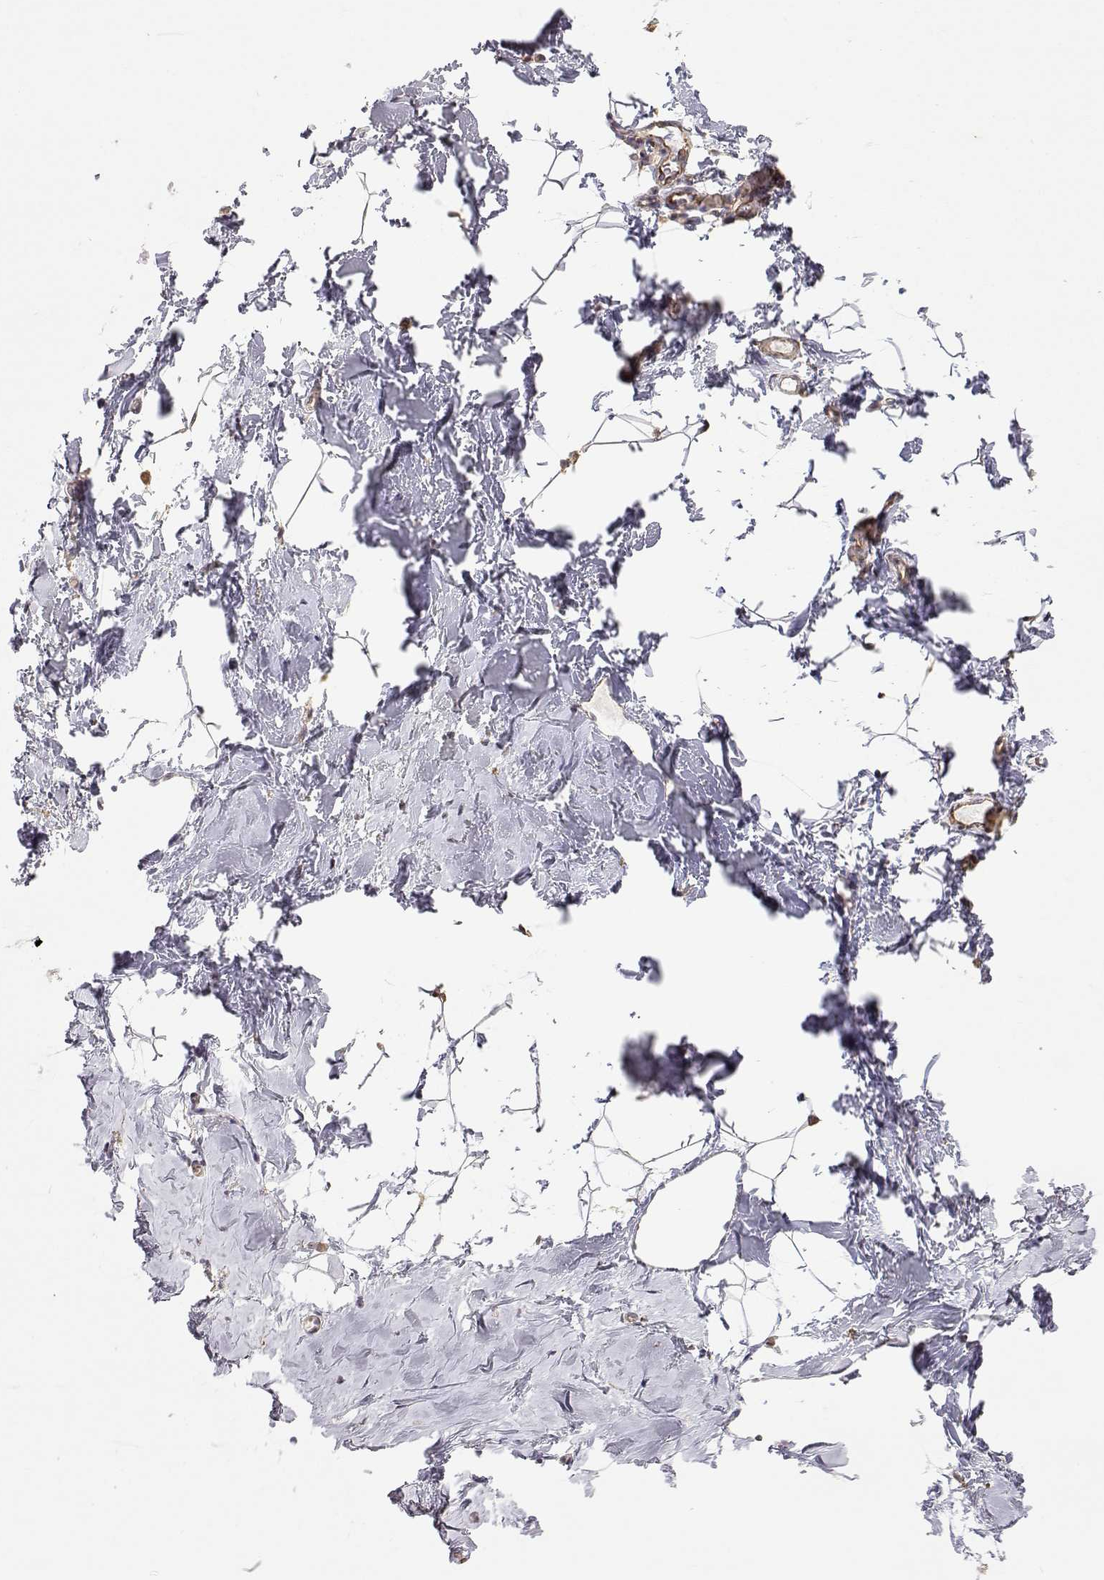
{"staining": {"intensity": "weak", "quantity": ">75%", "location": "cytoplasmic/membranous"}, "tissue": "breast", "cell_type": "Adipocytes", "image_type": "normal", "snomed": [{"axis": "morphology", "description": "Normal tissue, NOS"}, {"axis": "topography", "description": "Breast"}], "caption": "Protein expression analysis of normal breast exhibits weak cytoplasmic/membranous positivity in approximately >75% of adipocytes. Using DAB (3,3'-diaminobenzidine) (brown) and hematoxylin (blue) stains, captured at high magnification using brightfield microscopy.", "gene": "PAIP1", "patient": {"sex": "female", "age": 32}}